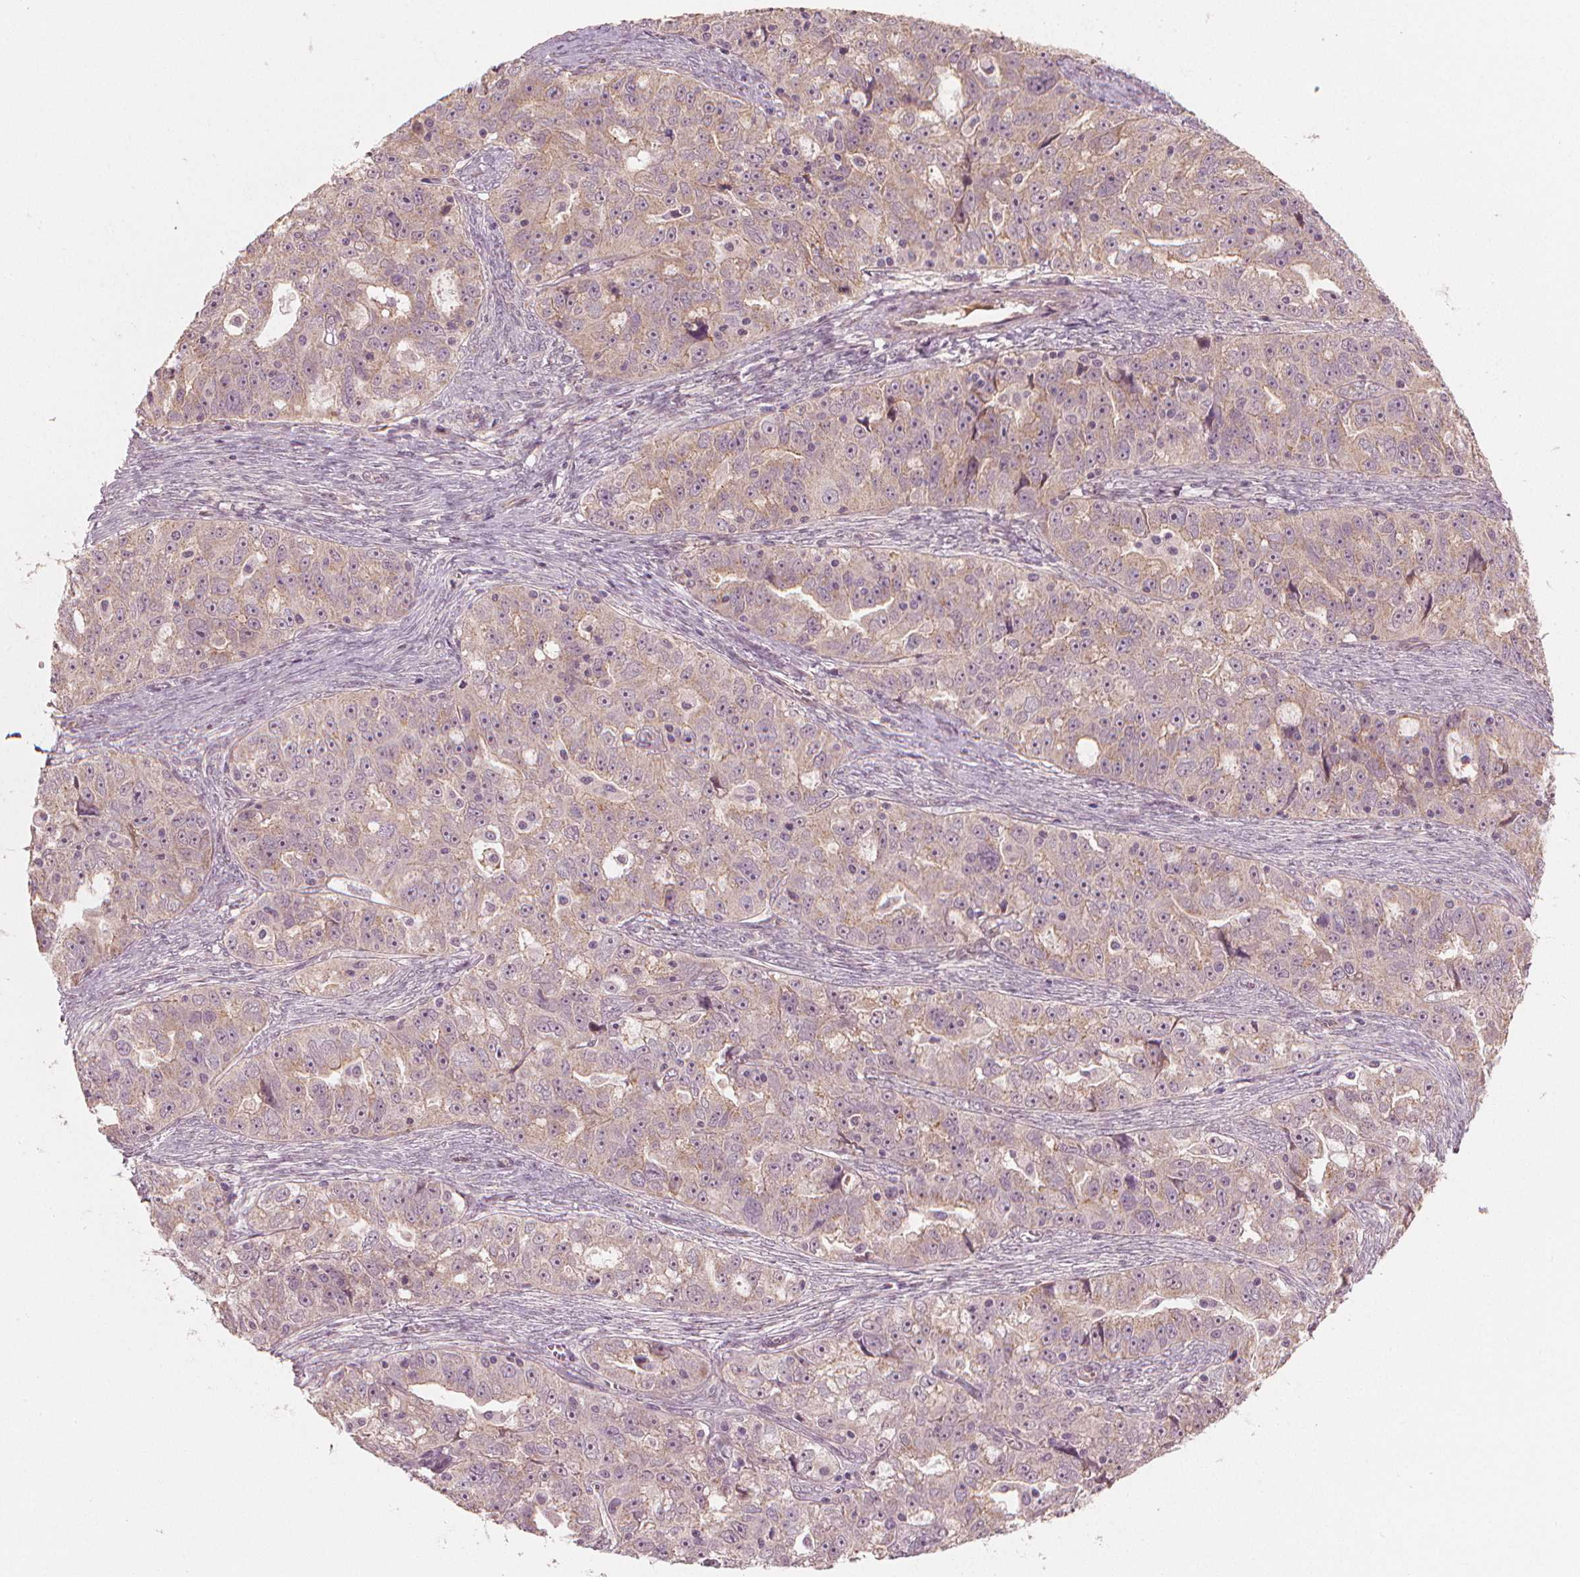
{"staining": {"intensity": "negative", "quantity": "none", "location": "none"}, "tissue": "ovarian cancer", "cell_type": "Tumor cells", "image_type": "cancer", "snomed": [{"axis": "morphology", "description": "Cystadenocarcinoma, serous, NOS"}, {"axis": "topography", "description": "Ovary"}], "caption": "The micrograph demonstrates no significant positivity in tumor cells of ovarian cancer. Brightfield microscopy of immunohistochemistry (IHC) stained with DAB (brown) and hematoxylin (blue), captured at high magnification.", "gene": "CLBA1", "patient": {"sex": "female", "age": 51}}